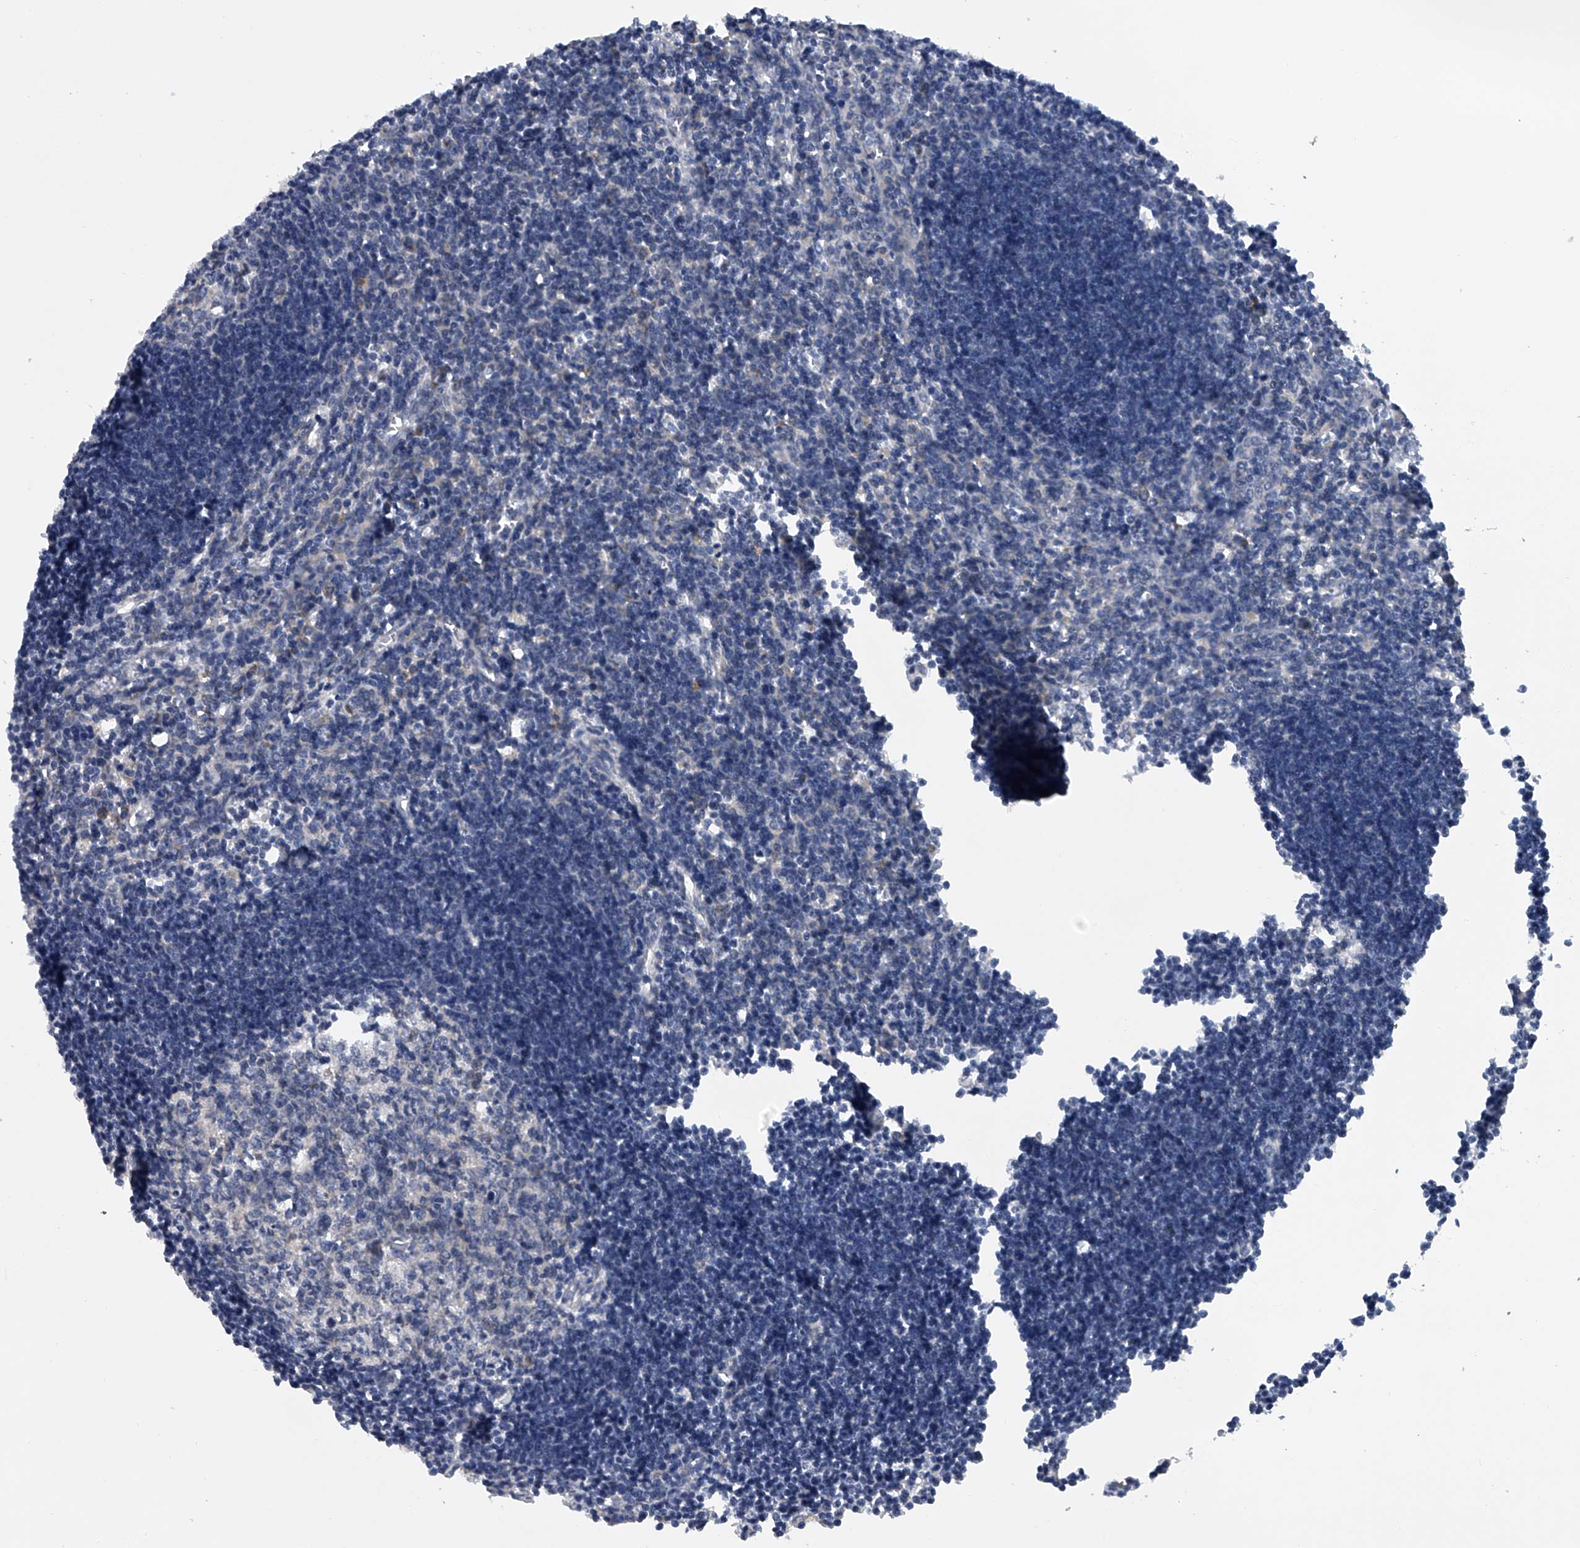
{"staining": {"intensity": "weak", "quantity": "<25%", "location": "cytoplasmic/membranous"}, "tissue": "lymph node", "cell_type": "Germinal center cells", "image_type": "normal", "snomed": [{"axis": "morphology", "description": "Normal tissue, NOS"}, {"axis": "morphology", "description": "Malignant melanoma, Metastatic site"}, {"axis": "topography", "description": "Lymph node"}], "caption": "There is no significant positivity in germinal center cells of lymph node.", "gene": "RNF5", "patient": {"sex": "male", "age": 41}}